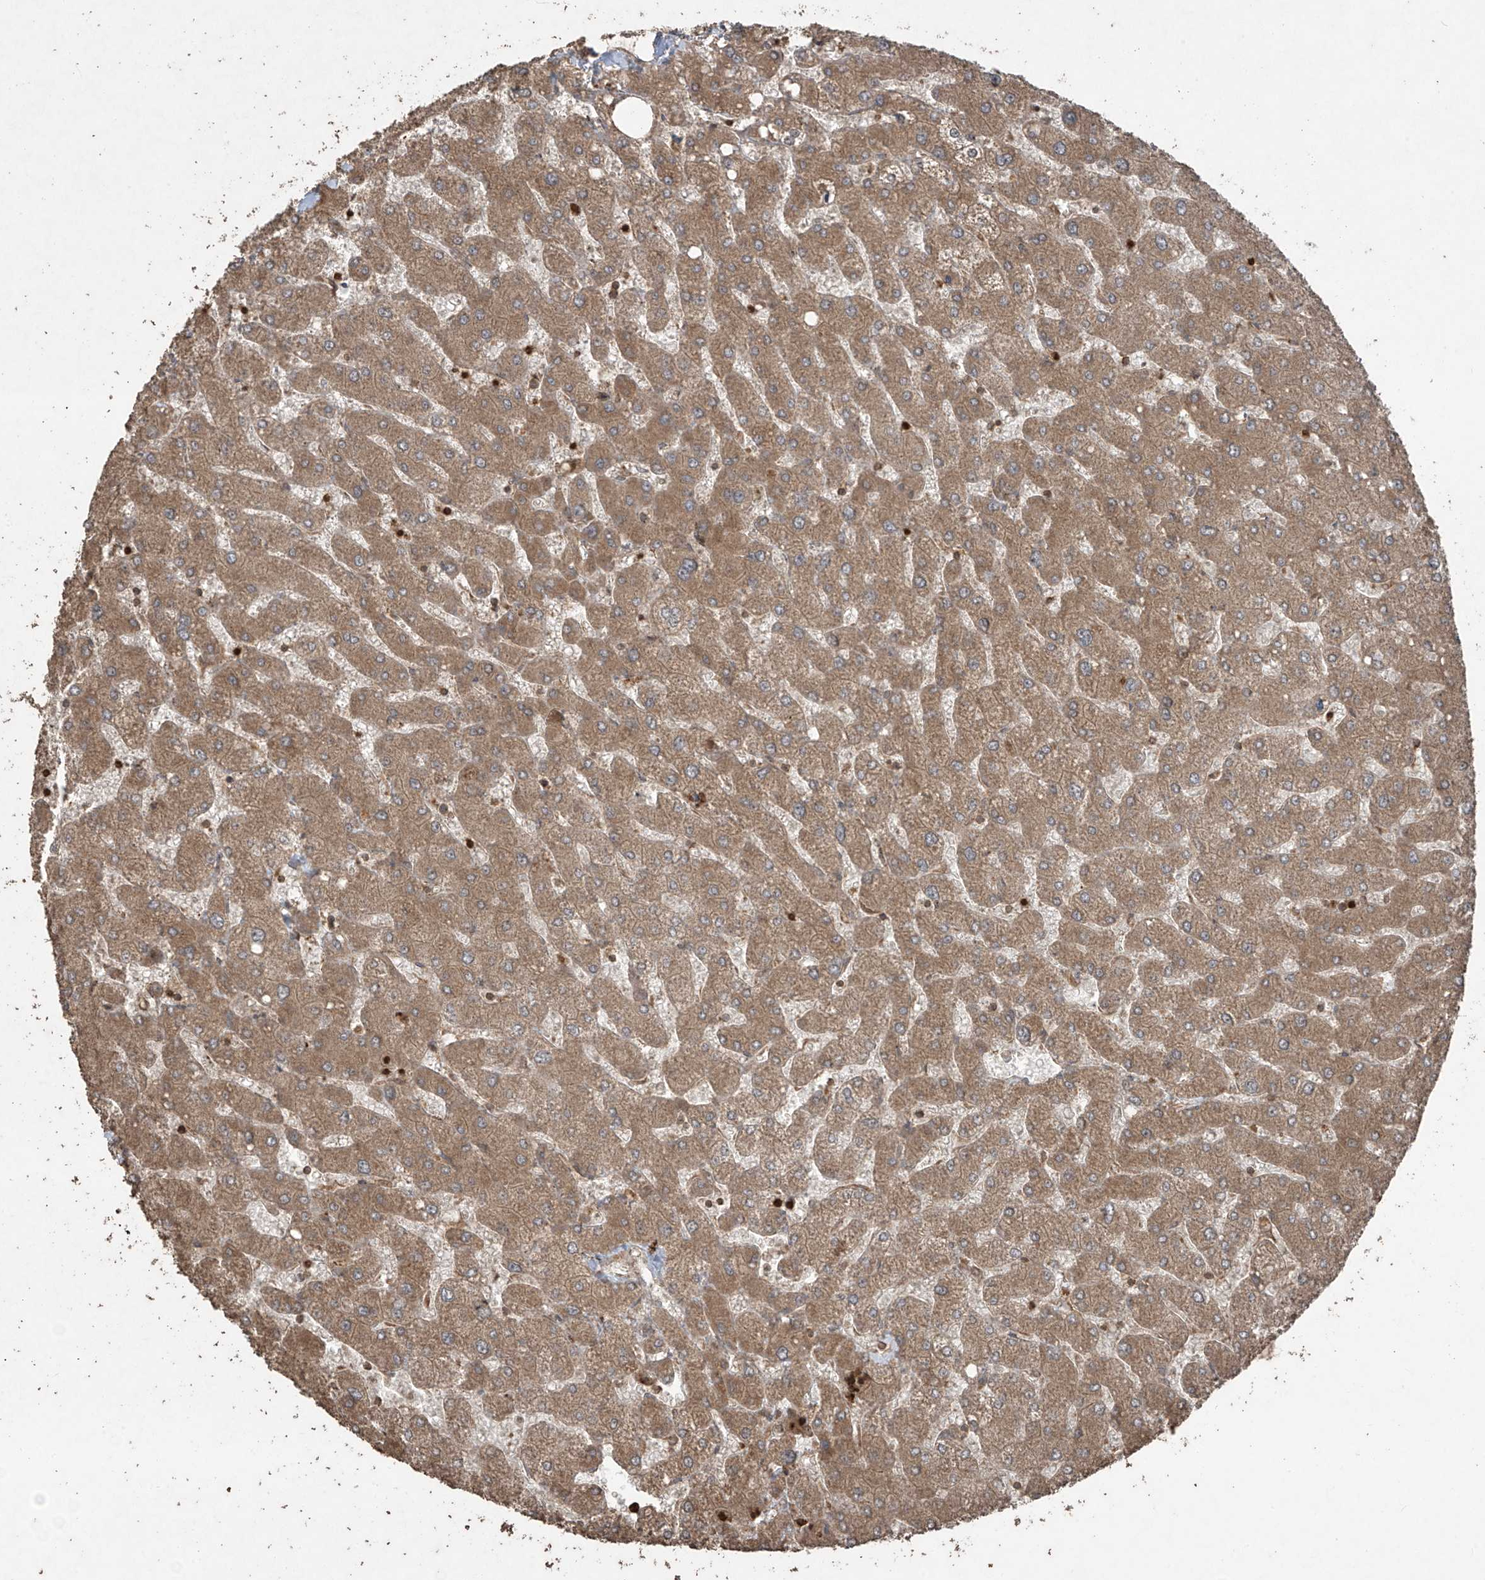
{"staining": {"intensity": "moderate", "quantity": ">75%", "location": "cytoplasmic/membranous"}, "tissue": "liver", "cell_type": "Cholangiocytes", "image_type": "normal", "snomed": [{"axis": "morphology", "description": "Normal tissue, NOS"}, {"axis": "topography", "description": "Liver"}], "caption": "This is a photomicrograph of immunohistochemistry staining of benign liver, which shows moderate staining in the cytoplasmic/membranous of cholangiocytes.", "gene": "PGPEP1", "patient": {"sex": "male", "age": 55}}